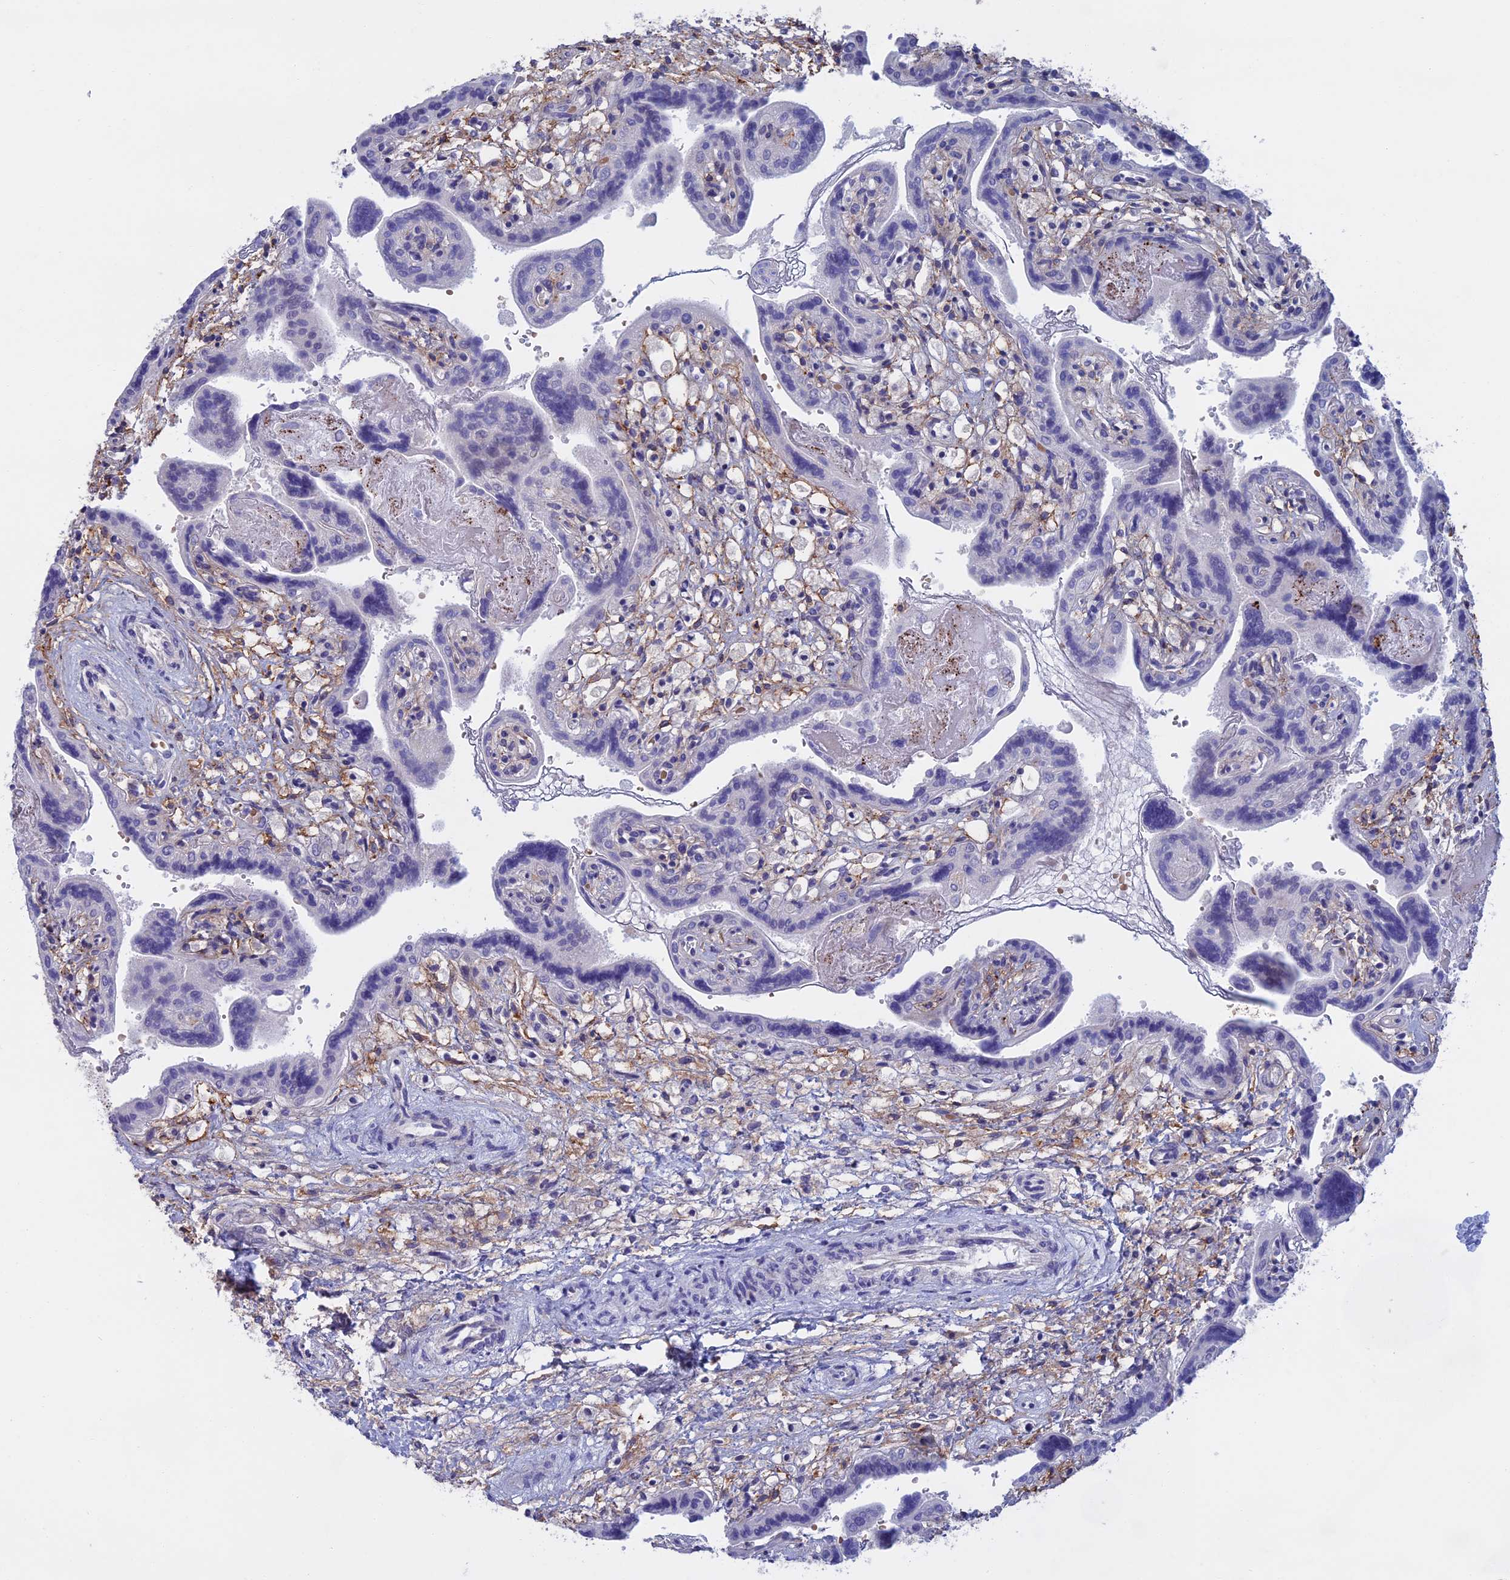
{"staining": {"intensity": "negative", "quantity": "none", "location": "none"}, "tissue": "placenta", "cell_type": "Decidual cells", "image_type": "normal", "snomed": [{"axis": "morphology", "description": "Normal tissue, NOS"}, {"axis": "topography", "description": "Placenta"}], "caption": "Immunohistochemistry (IHC) micrograph of unremarkable placenta: placenta stained with DAB exhibits no significant protein staining in decidual cells.", "gene": "SLC2A6", "patient": {"sex": "female", "age": 37}}